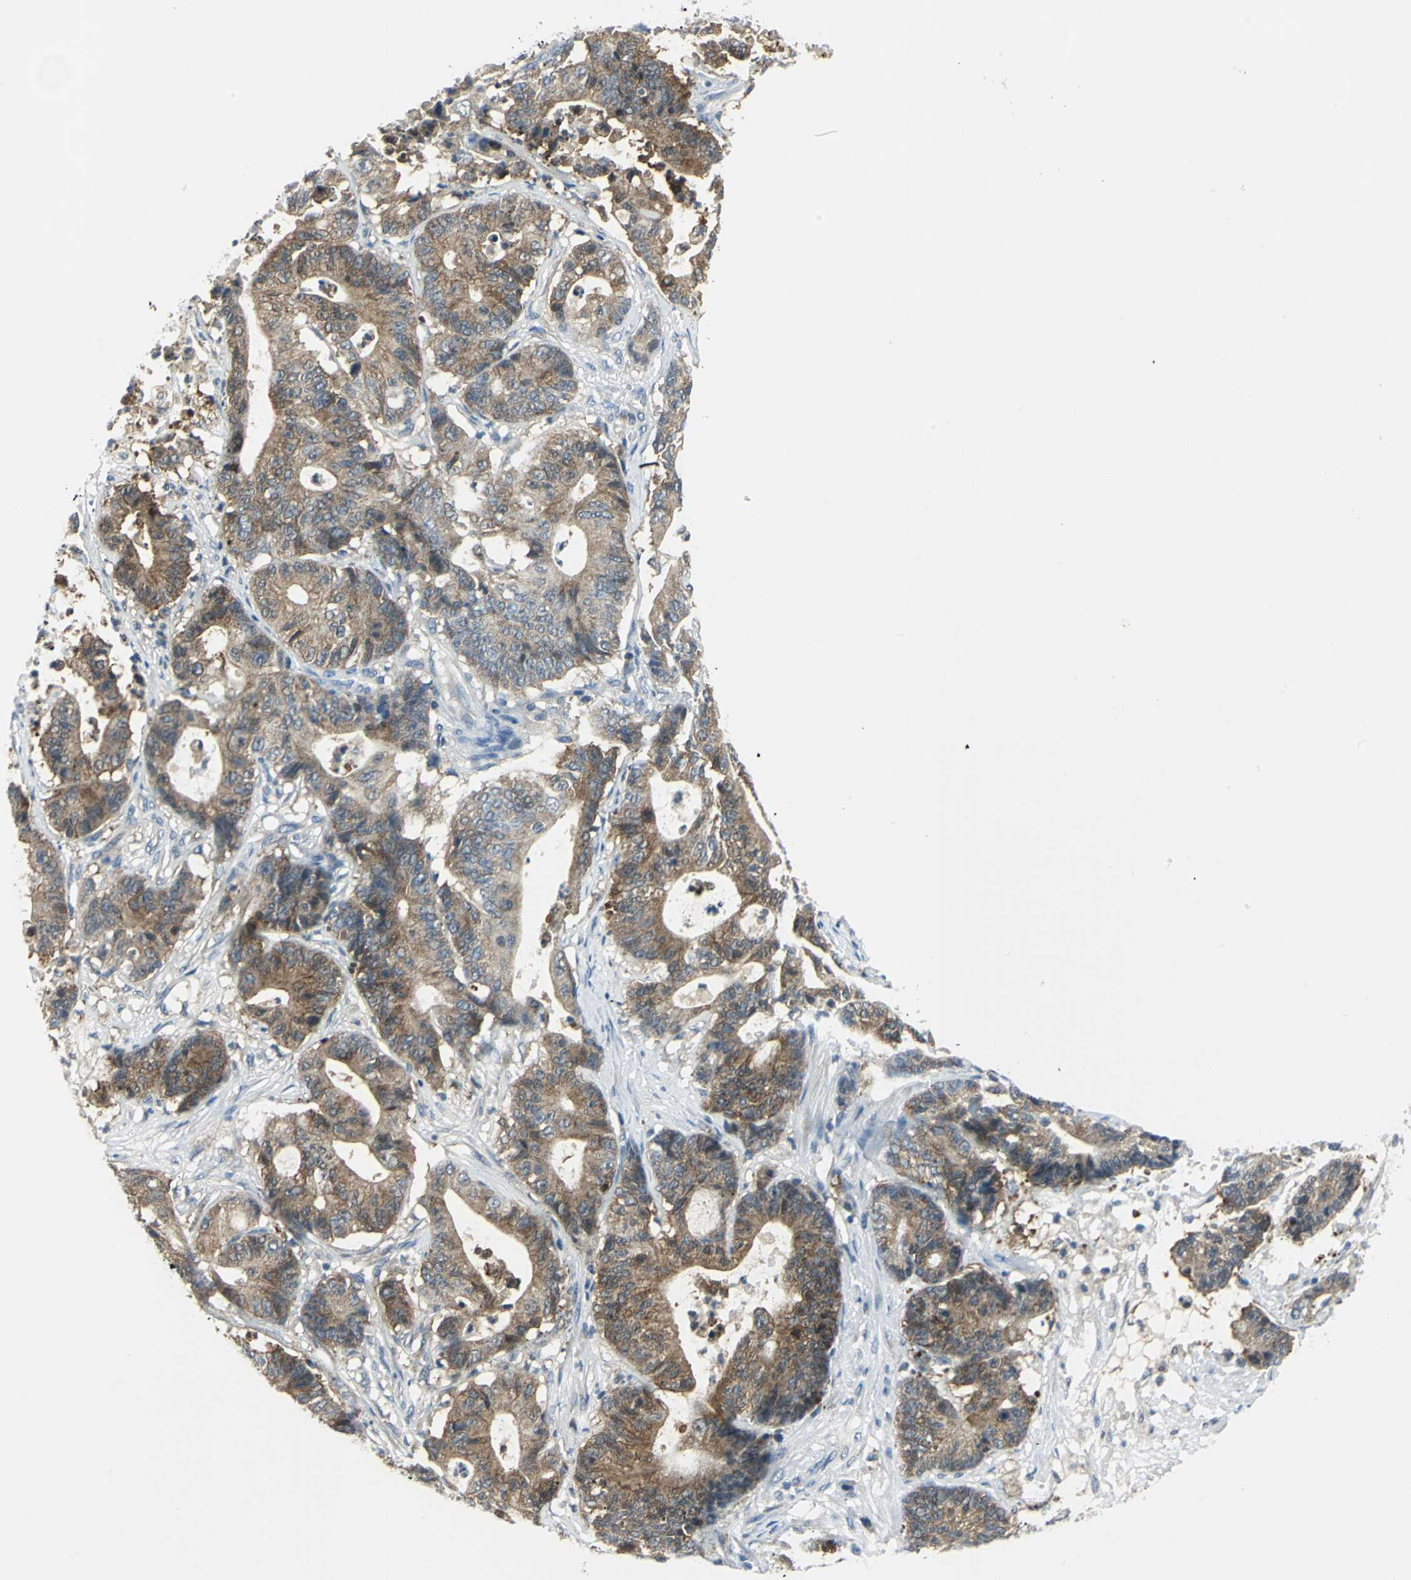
{"staining": {"intensity": "strong", "quantity": ">75%", "location": "cytoplasmic/membranous"}, "tissue": "colorectal cancer", "cell_type": "Tumor cells", "image_type": "cancer", "snomed": [{"axis": "morphology", "description": "Adenocarcinoma, NOS"}, {"axis": "topography", "description": "Colon"}], "caption": "An IHC photomicrograph of neoplastic tissue is shown. Protein staining in brown shows strong cytoplasmic/membranous positivity in adenocarcinoma (colorectal) within tumor cells.", "gene": "ALDOA", "patient": {"sex": "female", "age": 84}}